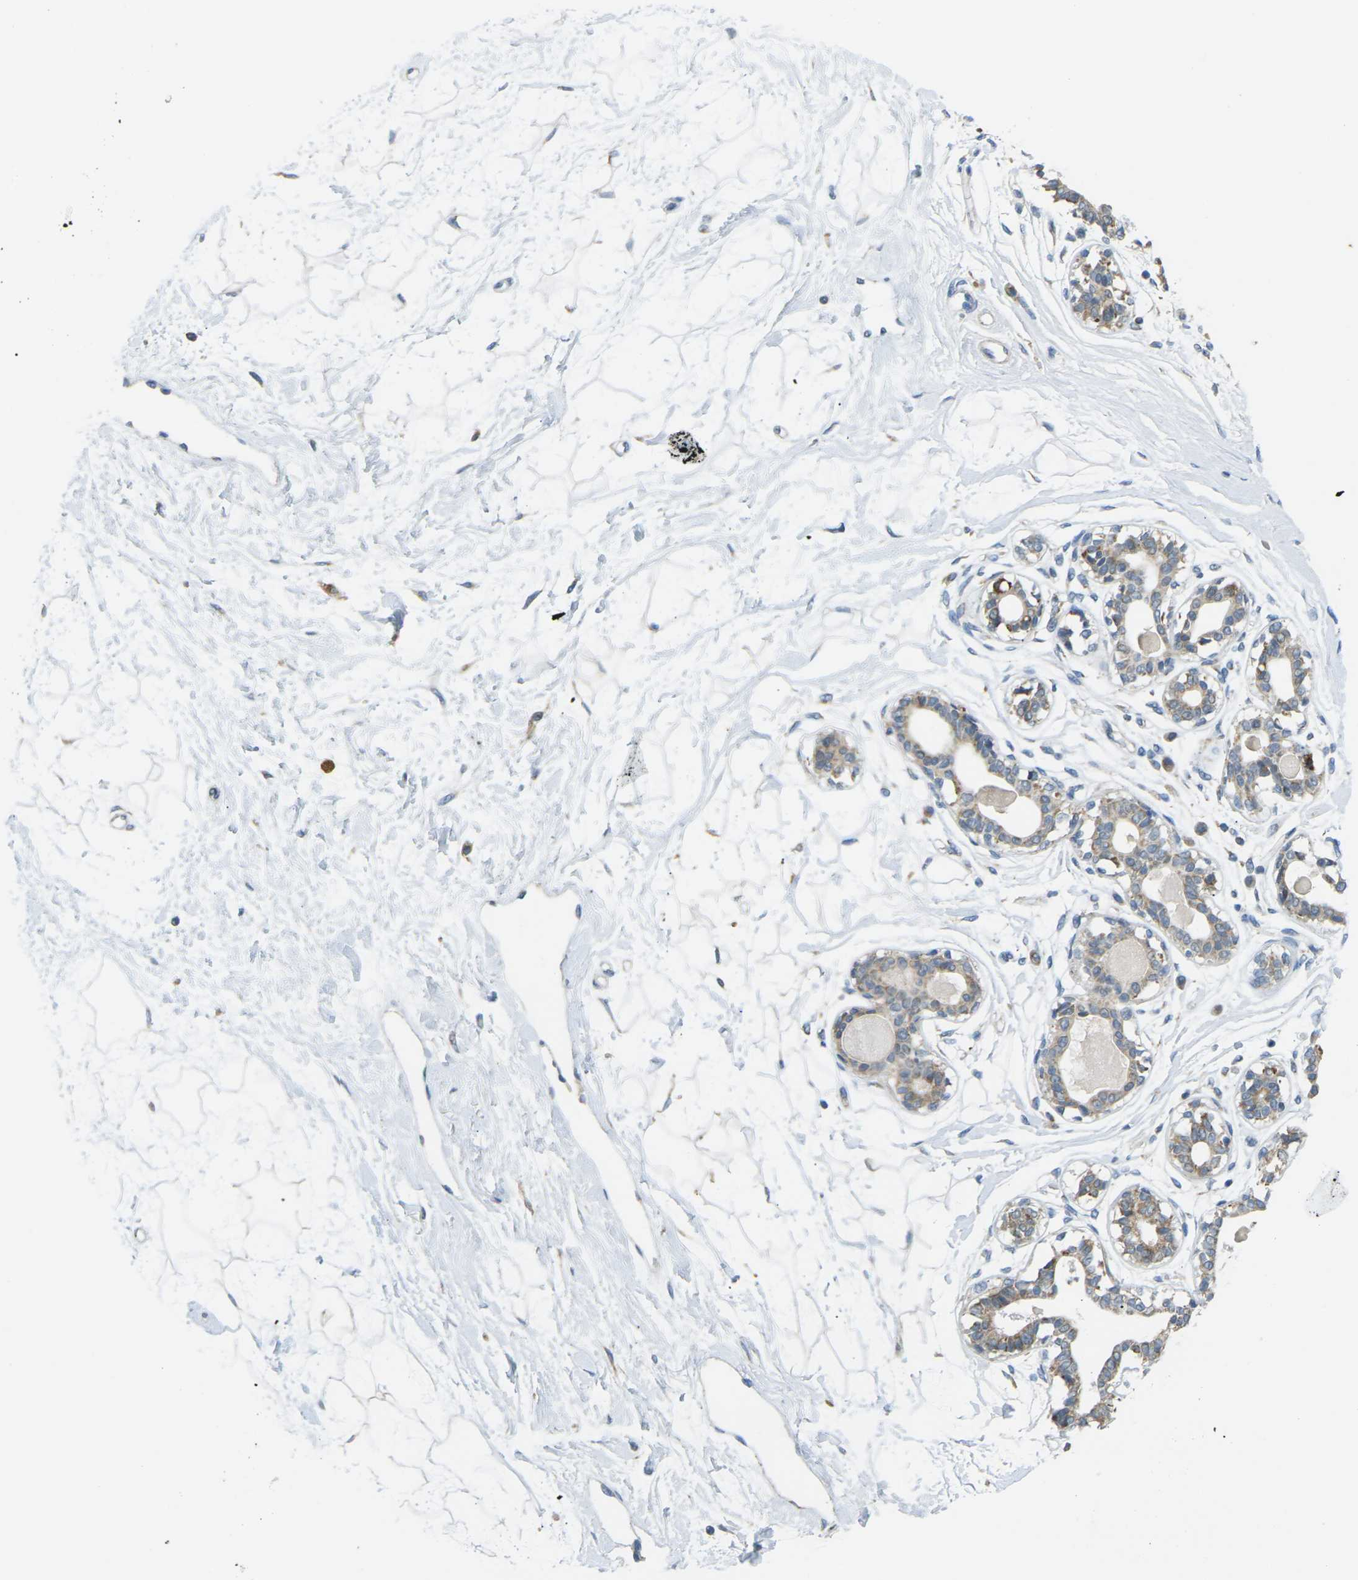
{"staining": {"intensity": "negative", "quantity": "none", "location": "none"}, "tissue": "breast", "cell_type": "Adipocytes", "image_type": "normal", "snomed": [{"axis": "morphology", "description": "Normal tissue, NOS"}, {"axis": "topography", "description": "Breast"}], "caption": "The histopathology image reveals no staining of adipocytes in benign breast.", "gene": "CYB5R1", "patient": {"sex": "female", "age": 45}}